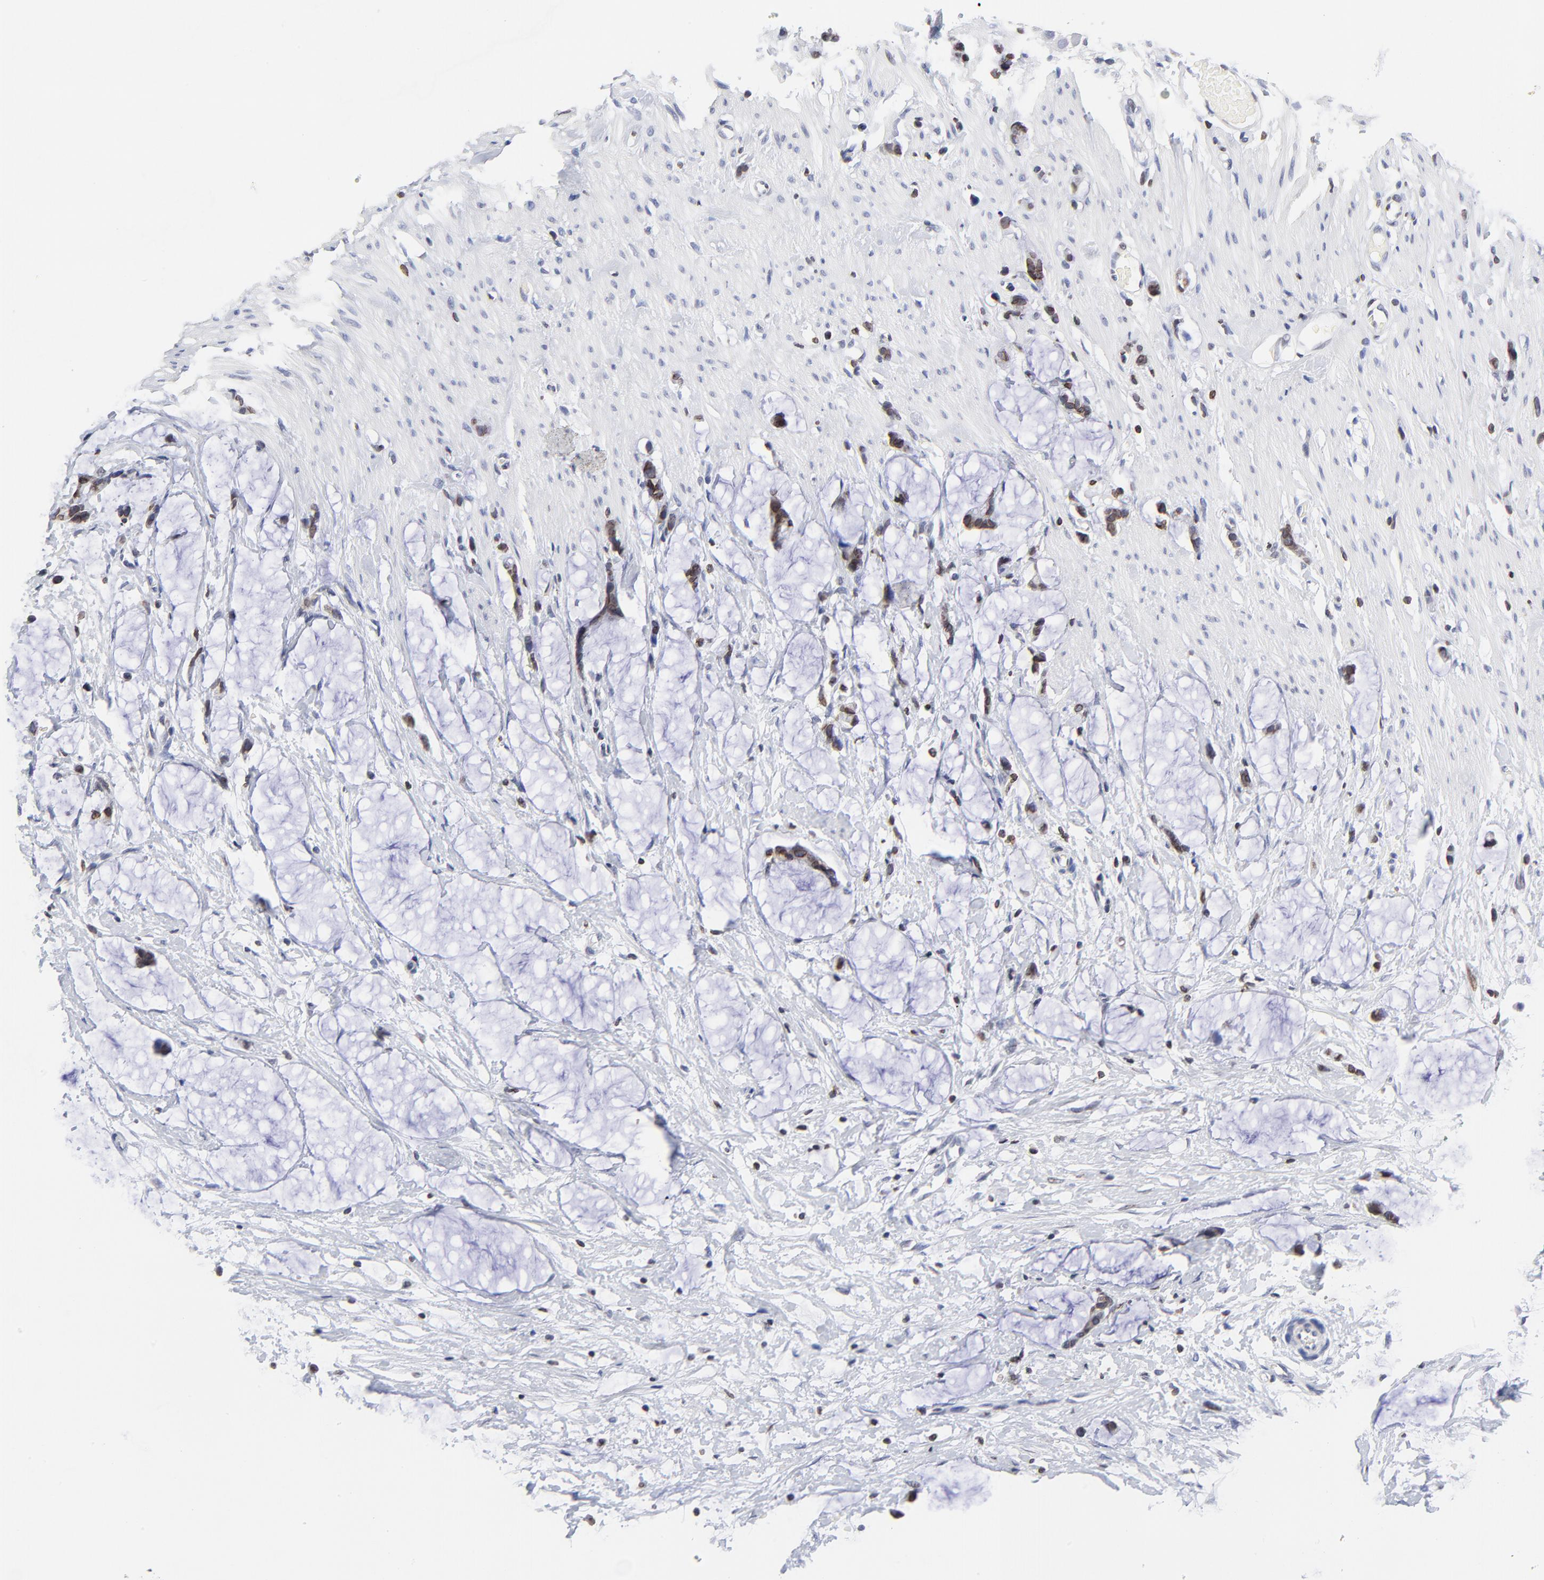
{"staining": {"intensity": "strong", "quantity": ">75%", "location": "cytoplasmic/membranous,nuclear"}, "tissue": "colorectal cancer", "cell_type": "Tumor cells", "image_type": "cancer", "snomed": [{"axis": "morphology", "description": "Adenocarcinoma, NOS"}, {"axis": "topography", "description": "Colon"}], "caption": "Tumor cells exhibit strong cytoplasmic/membranous and nuclear staining in about >75% of cells in colorectal adenocarcinoma.", "gene": "THAP7", "patient": {"sex": "male", "age": 14}}